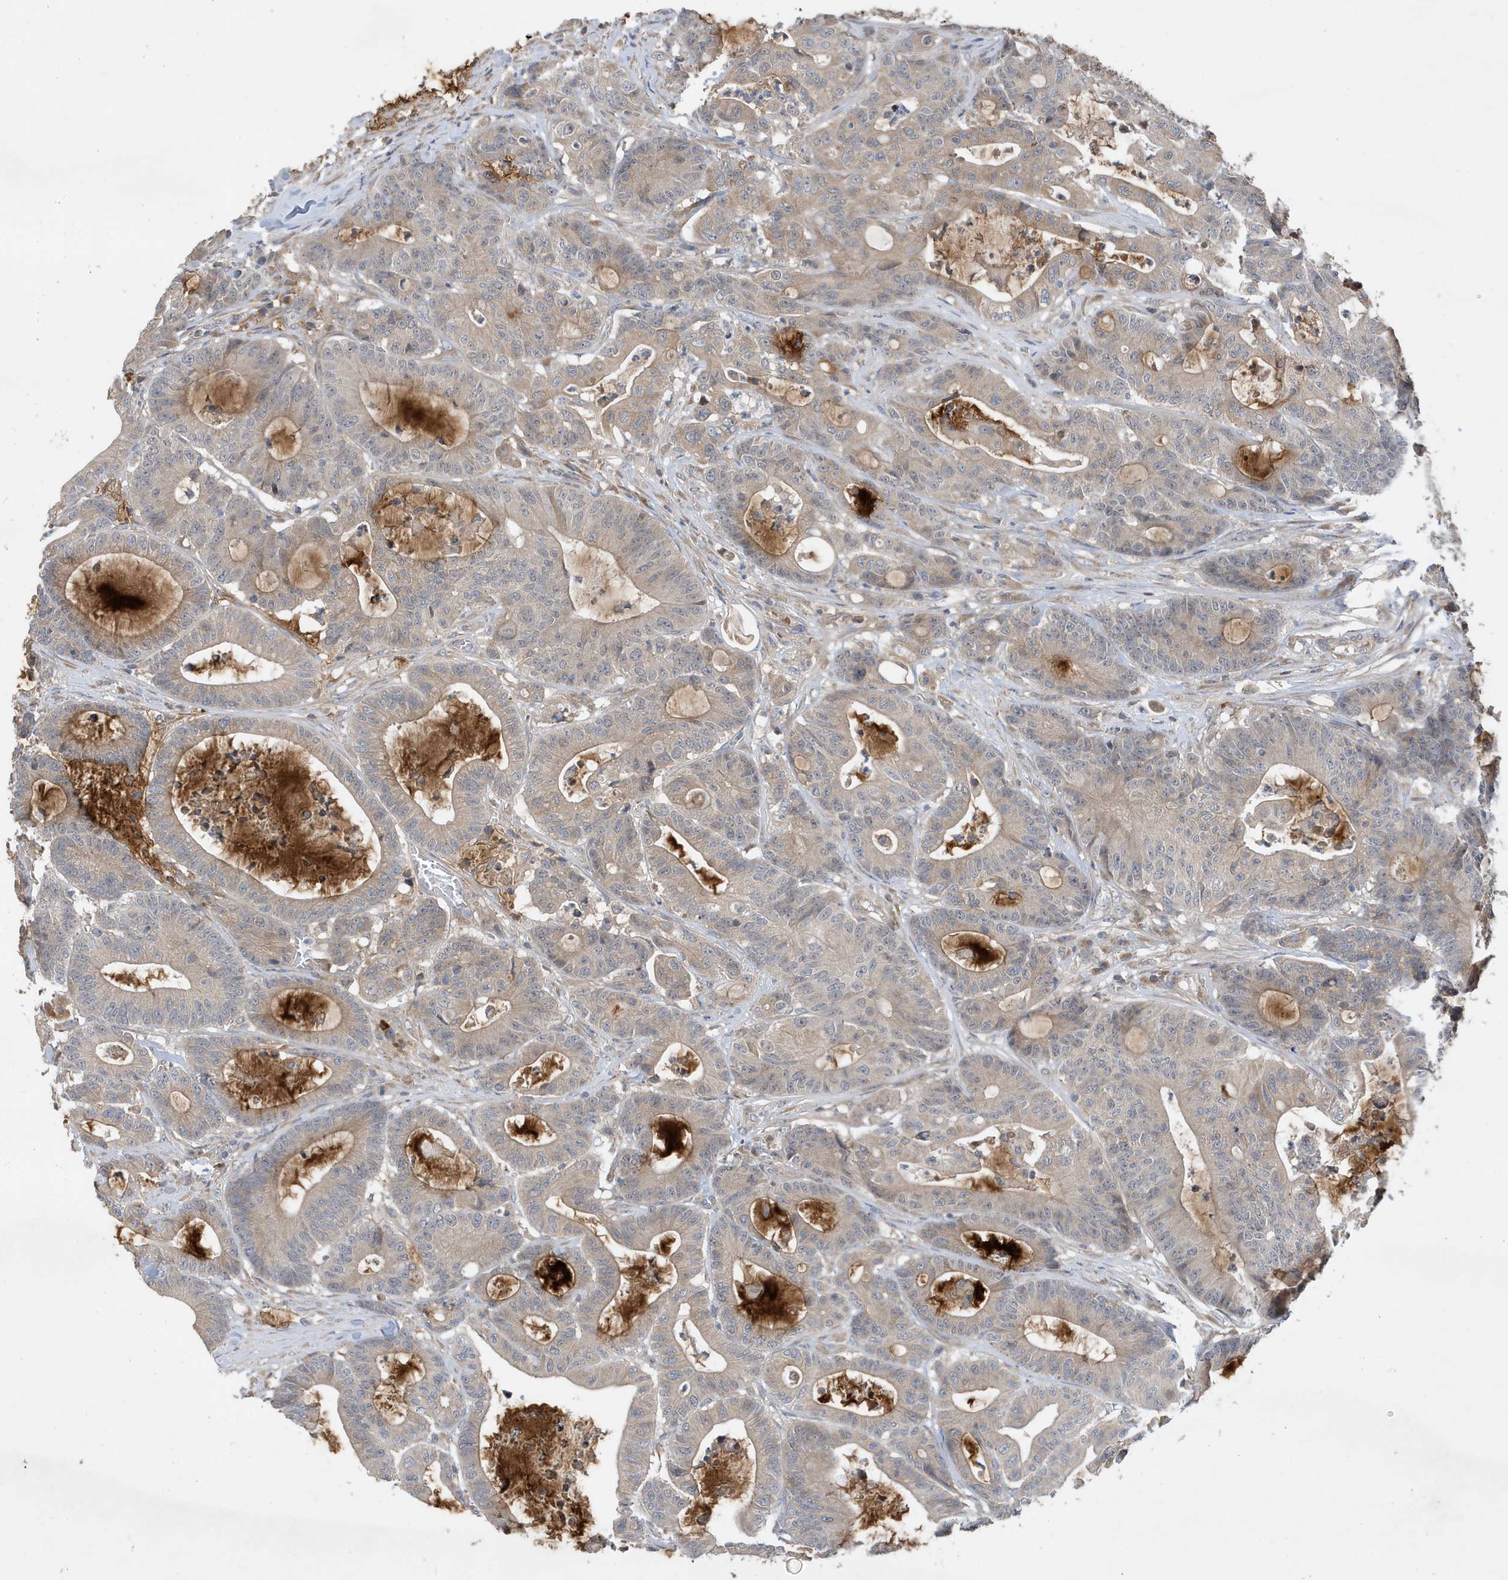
{"staining": {"intensity": "weak", "quantity": "<25%", "location": "cytoplasmic/membranous"}, "tissue": "colorectal cancer", "cell_type": "Tumor cells", "image_type": "cancer", "snomed": [{"axis": "morphology", "description": "Adenocarcinoma, NOS"}, {"axis": "topography", "description": "Colon"}], "caption": "Colorectal adenocarcinoma was stained to show a protein in brown. There is no significant expression in tumor cells.", "gene": "LAPTM4A", "patient": {"sex": "female", "age": 84}}